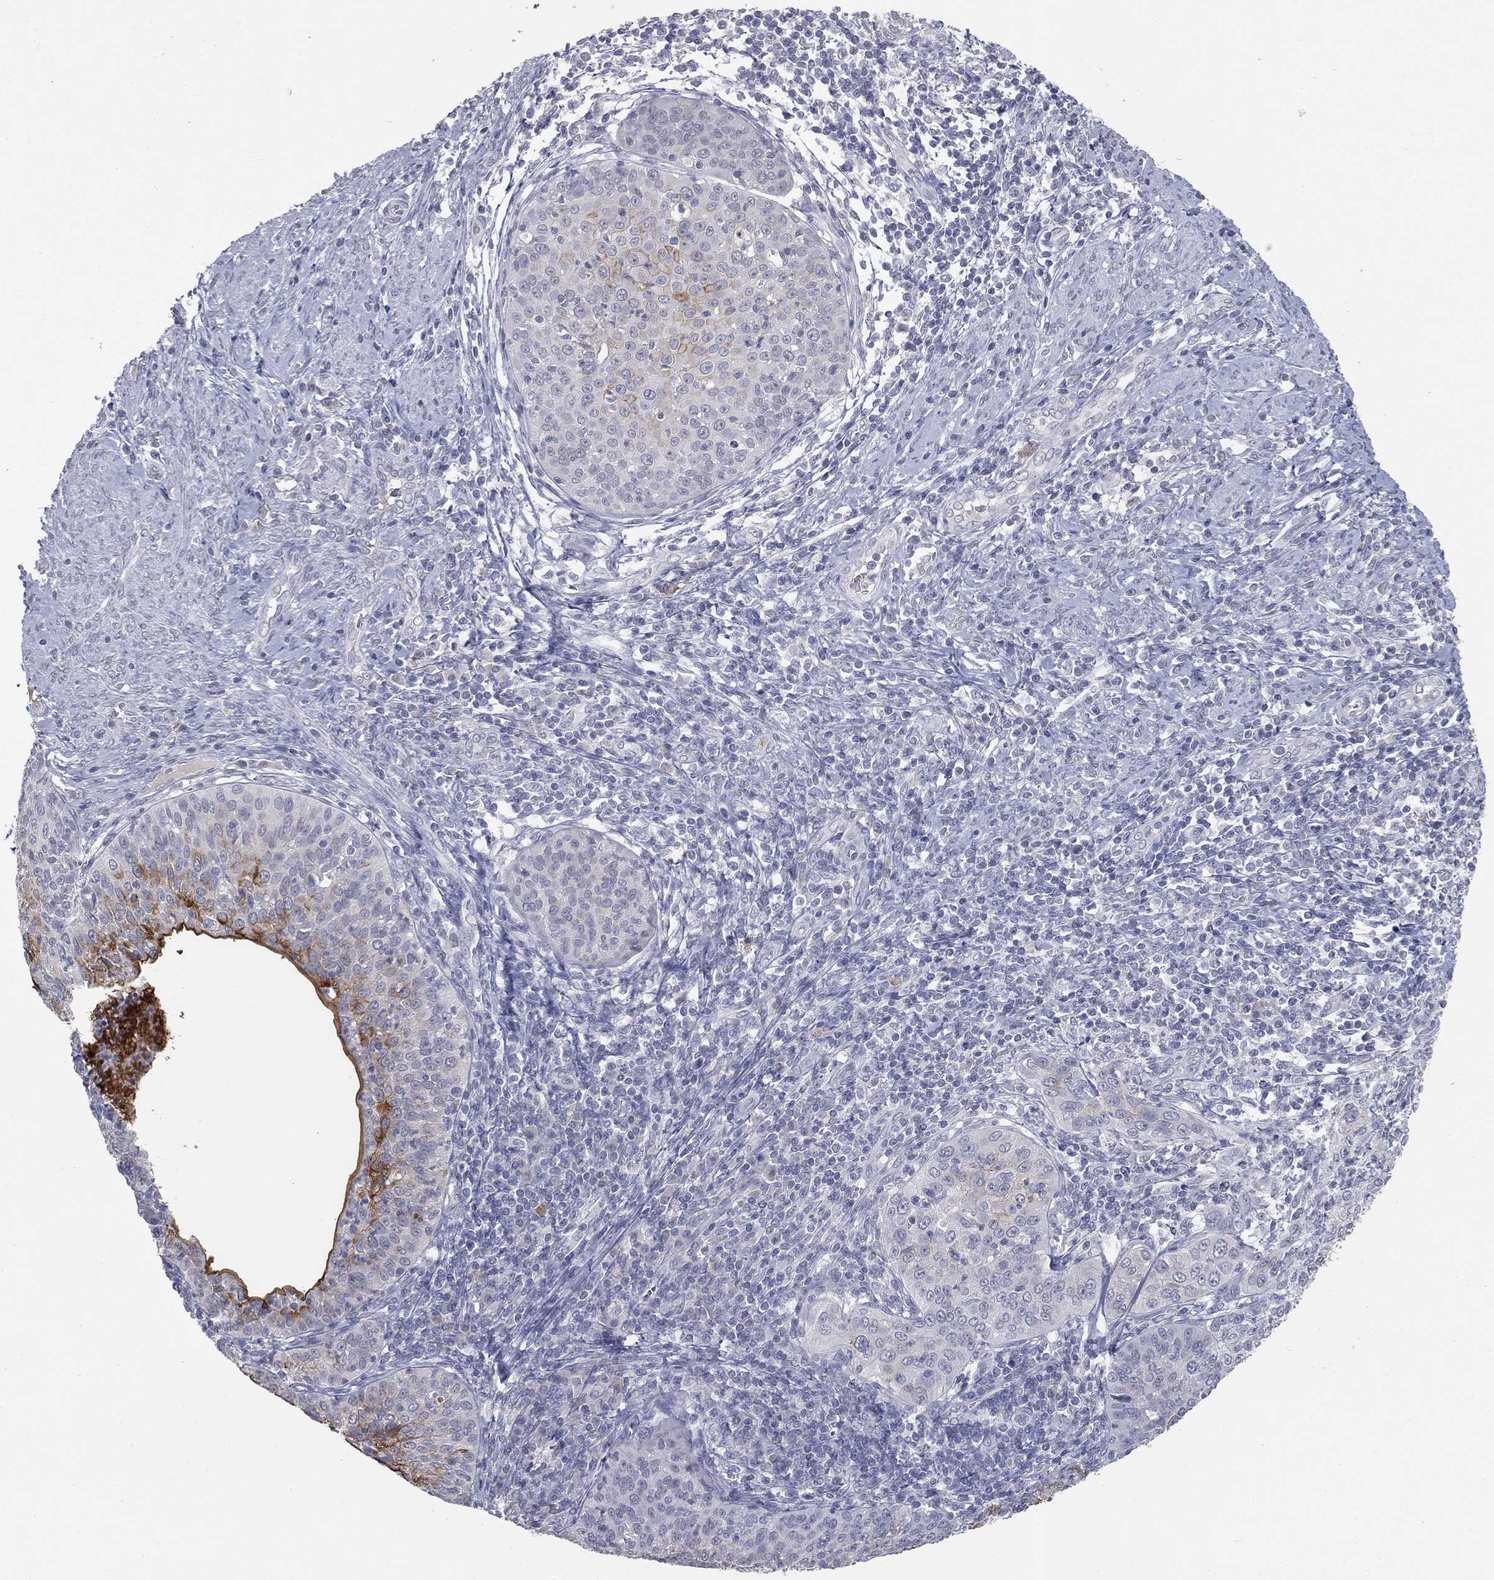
{"staining": {"intensity": "strong", "quantity": "<25%", "location": "cytoplasmic/membranous"}, "tissue": "cervical cancer", "cell_type": "Tumor cells", "image_type": "cancer", "snomed": [{"axis": "morphology", "description": "Squamous cell carcinoma, NOS"}, {"axis": "topography", "description": "Cervix"}], "caption": "This micrograph reveals immunohistochemistry (IHC) staining of squamous cell carcinoma (cervical), with medium strong cytoplasmic/membranous staining in approximately <25% of tumor cells.", "gene": "MUC1", "patient": {"sex": "female", "age": 30}}